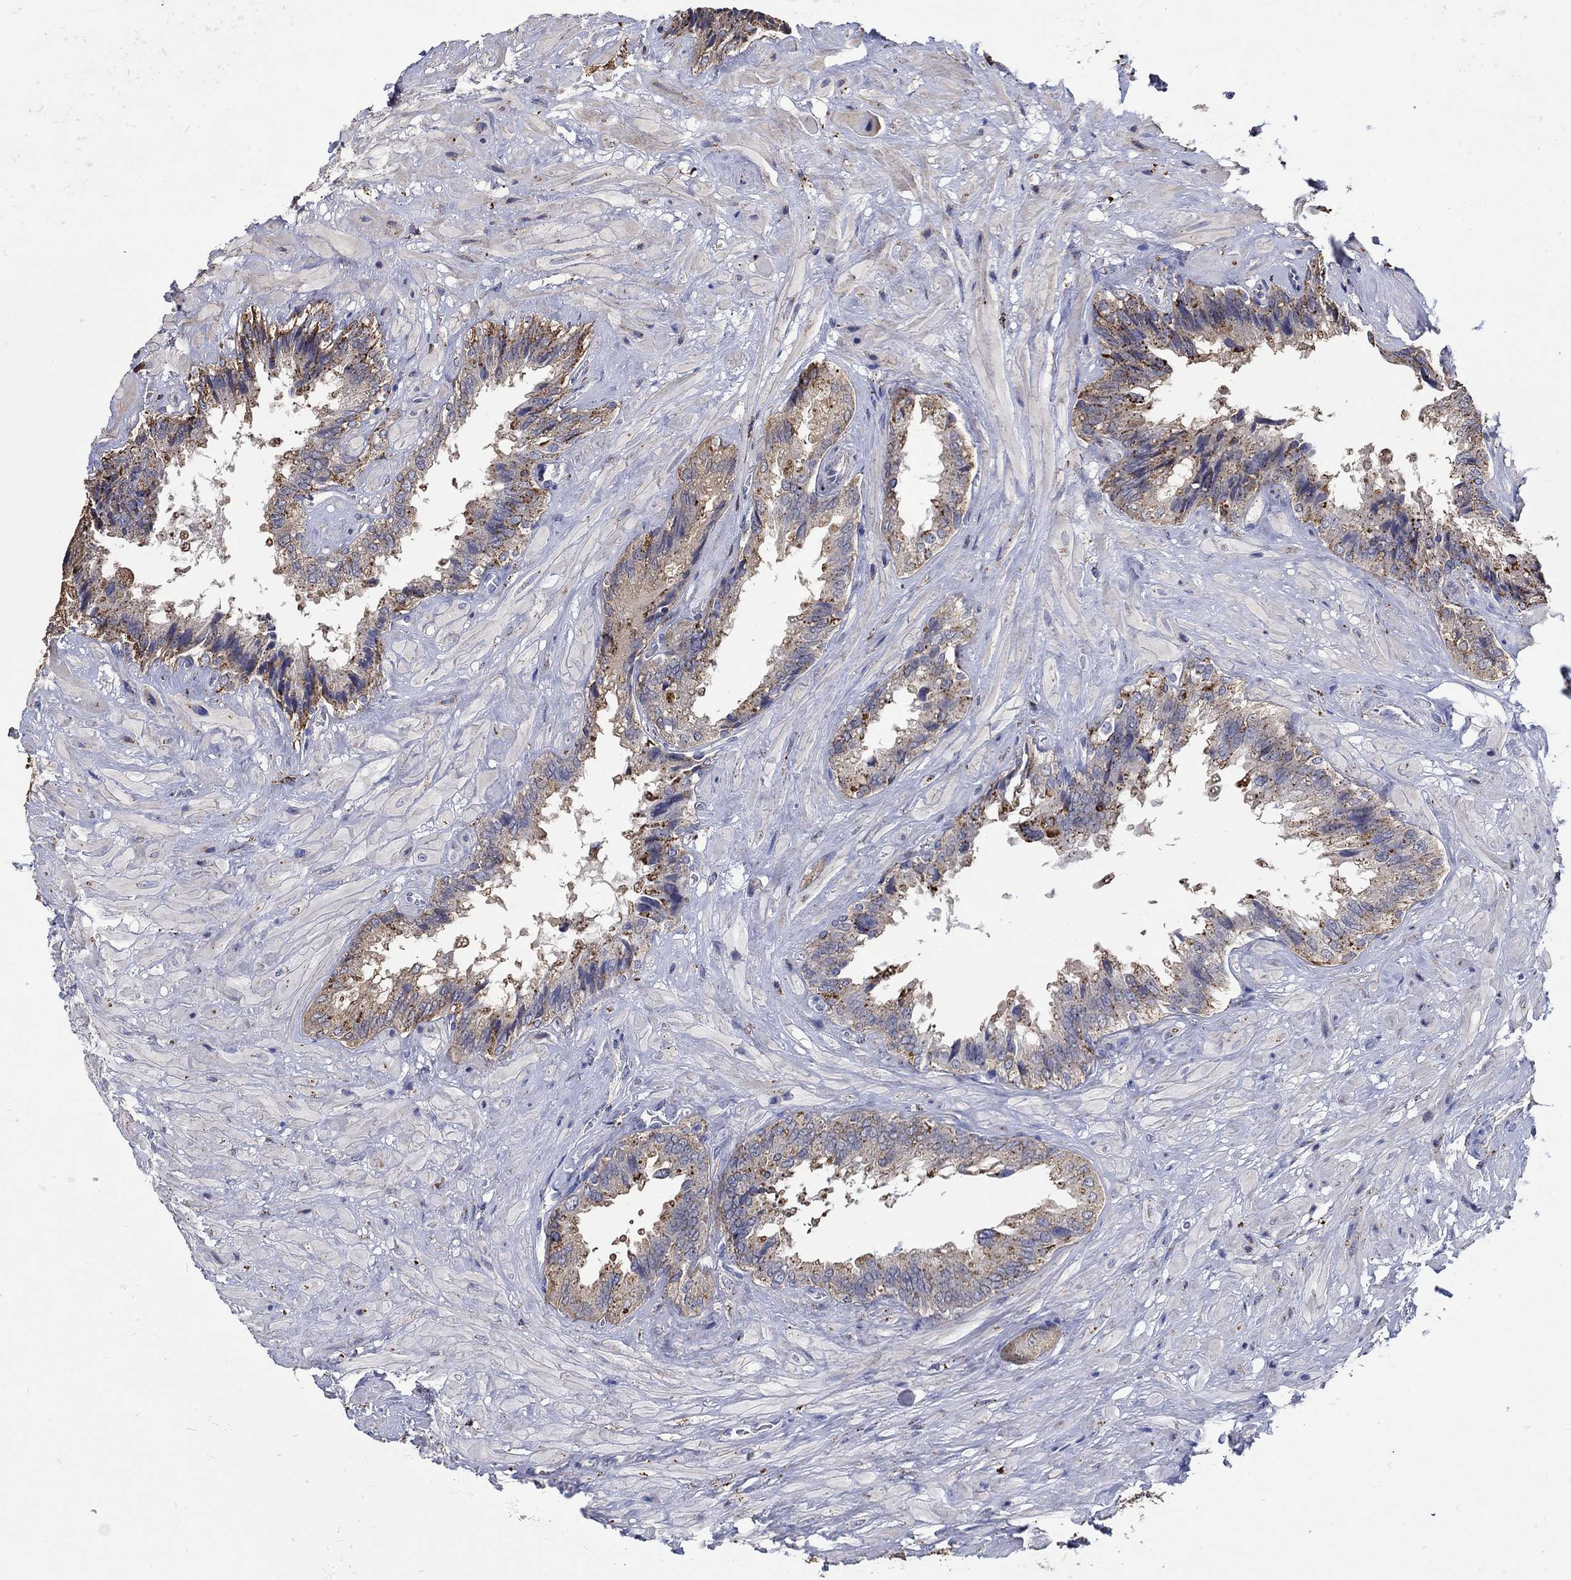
{"staining": {"intensity": "strong", "quantity": "25%-75%", "location": "cytoplasmic/membranous"}, "tissue": "seminal vesicle", "cell_type": "Glandular cells", "image_type": "normal", "snomed": [{"axis": "morphology", "description": "Normal tissue, NOS"}, {"axis": "topography", "description": "Seminal veicle"}], "caption": "Strong cytoplasmic/membranous staining for a protein is present in approximately 25%-75% of glandular cells of benign seminal vesicle using IHC.", "gene": "CTSB", "patient": {"sex": "male", "age": 67}}